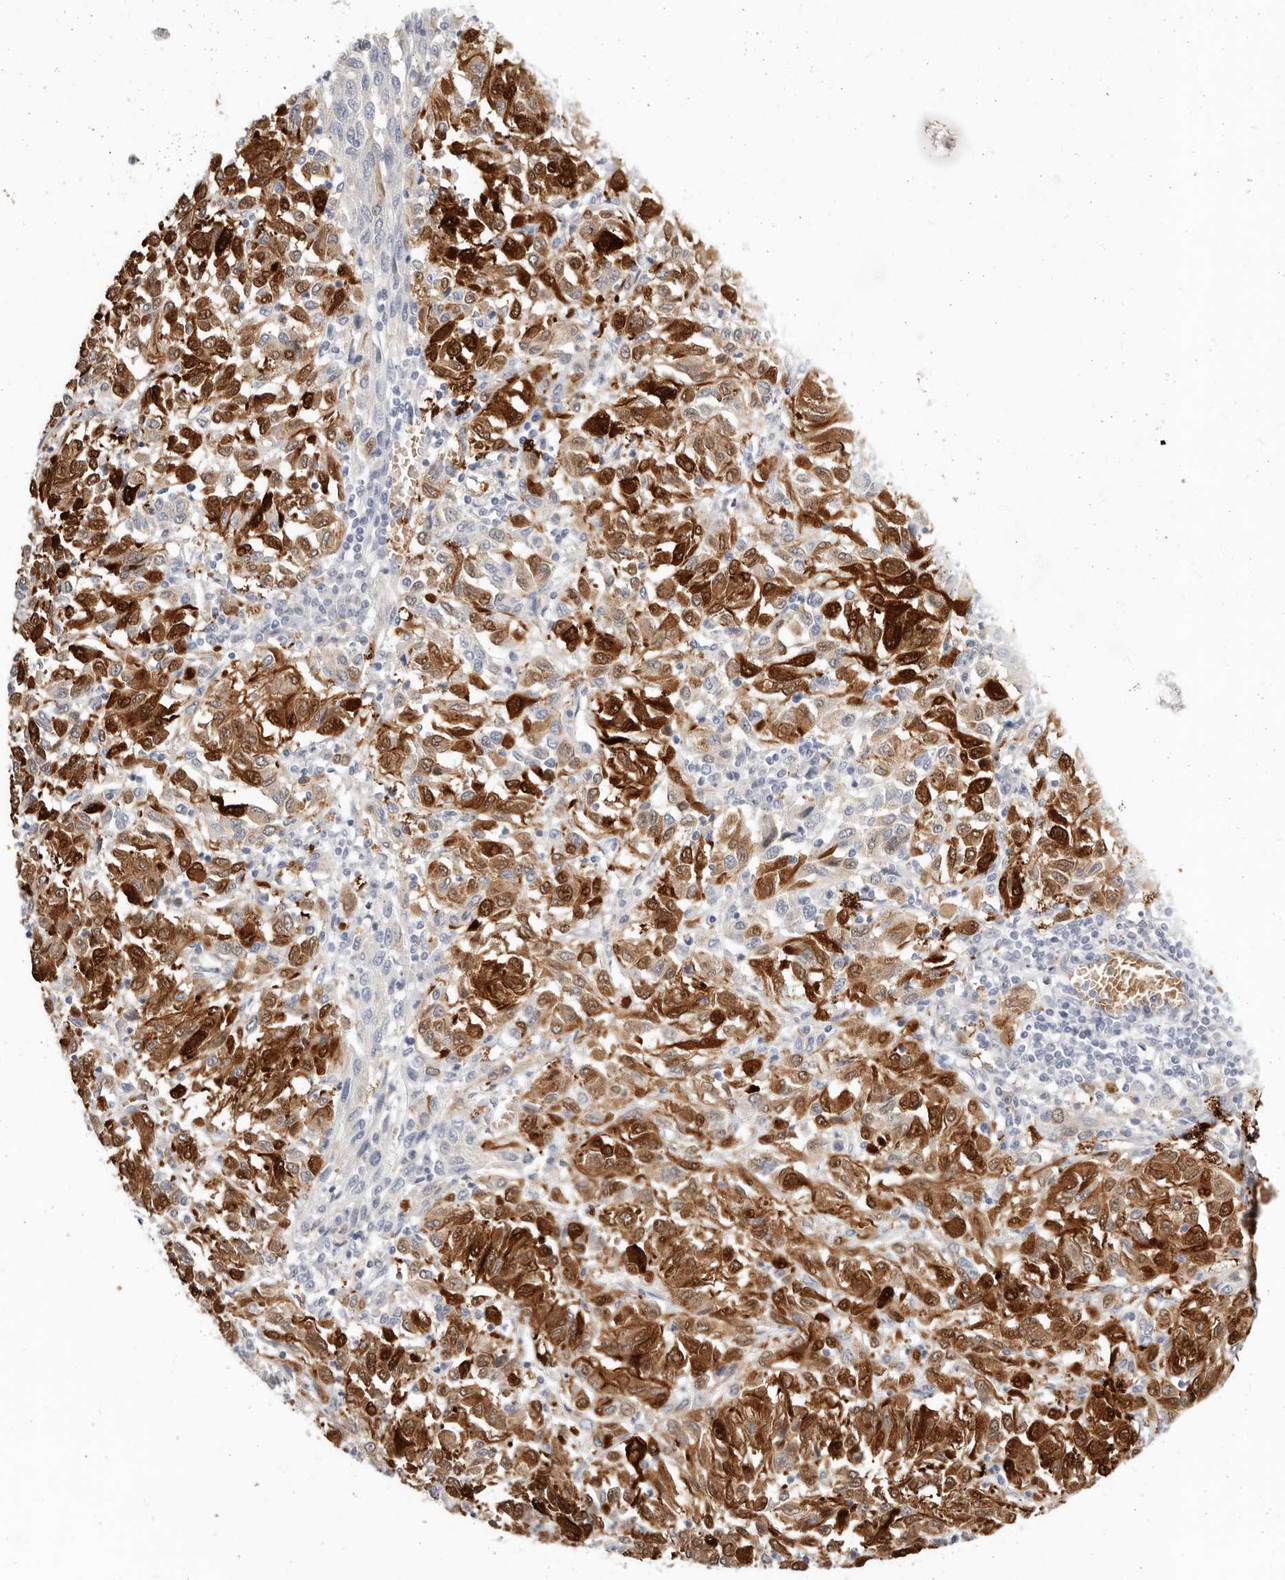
{"staining": {"intensity": "strong", "quantity": ">75%", "location": "cytoplasmic/membranous"}, "tissue": "melanoma", "cell_type": "Tumor cells", "image_type": "cancer", "snomed": [{"axis": "morphology", "description": "Malignant melanoma, Metastatic site"}, {"axis": "topography", "description": "Lung"}], "caption": "Human melanoma stained for a protein (brown) displays strong cytoplasmic/membranous positive positivity in about >75% of tumor cells.", "gene": "TMEM63B", "patient": {"sex": "male", "age": 64}}